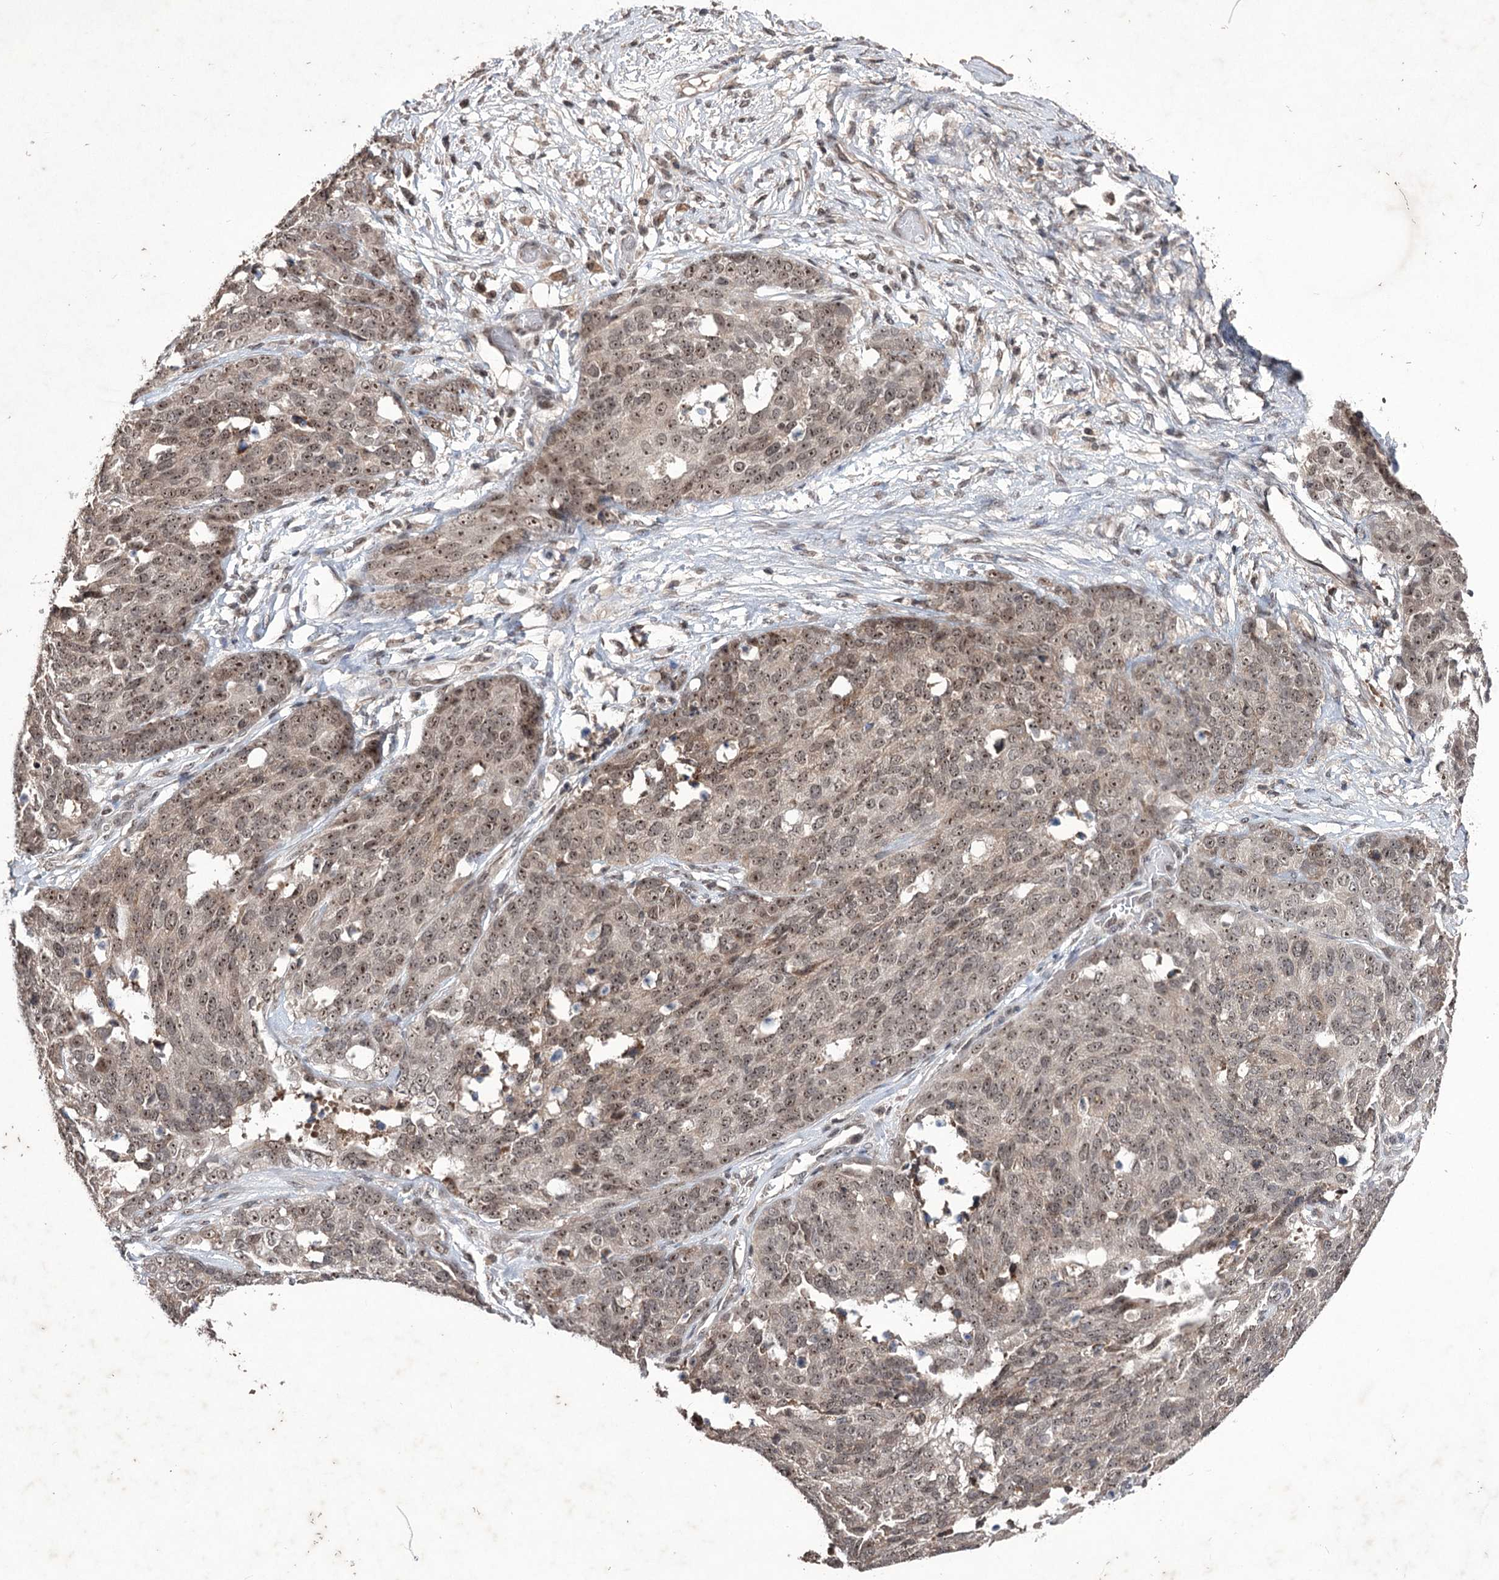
{"staining": {"intensity": "weak", "quantity": ">75%", "location": "nuclear"}, "tissue": "ovarian cancer", "cell_type": "Tumor cells", "image_type": "cancer", "snomed": [{"axis": "morphology", "description": "Cystadenocarcinoma, serous, NOS"}, {"axis": "topography", "description": "Ovary"}], "caption": "The immunohistochemical stain shows weak nuclear staining in tumor cells of ovarian cancer tissue.", "gene": "VGLL4", "patient": {"sex": "female", "age": 44}}